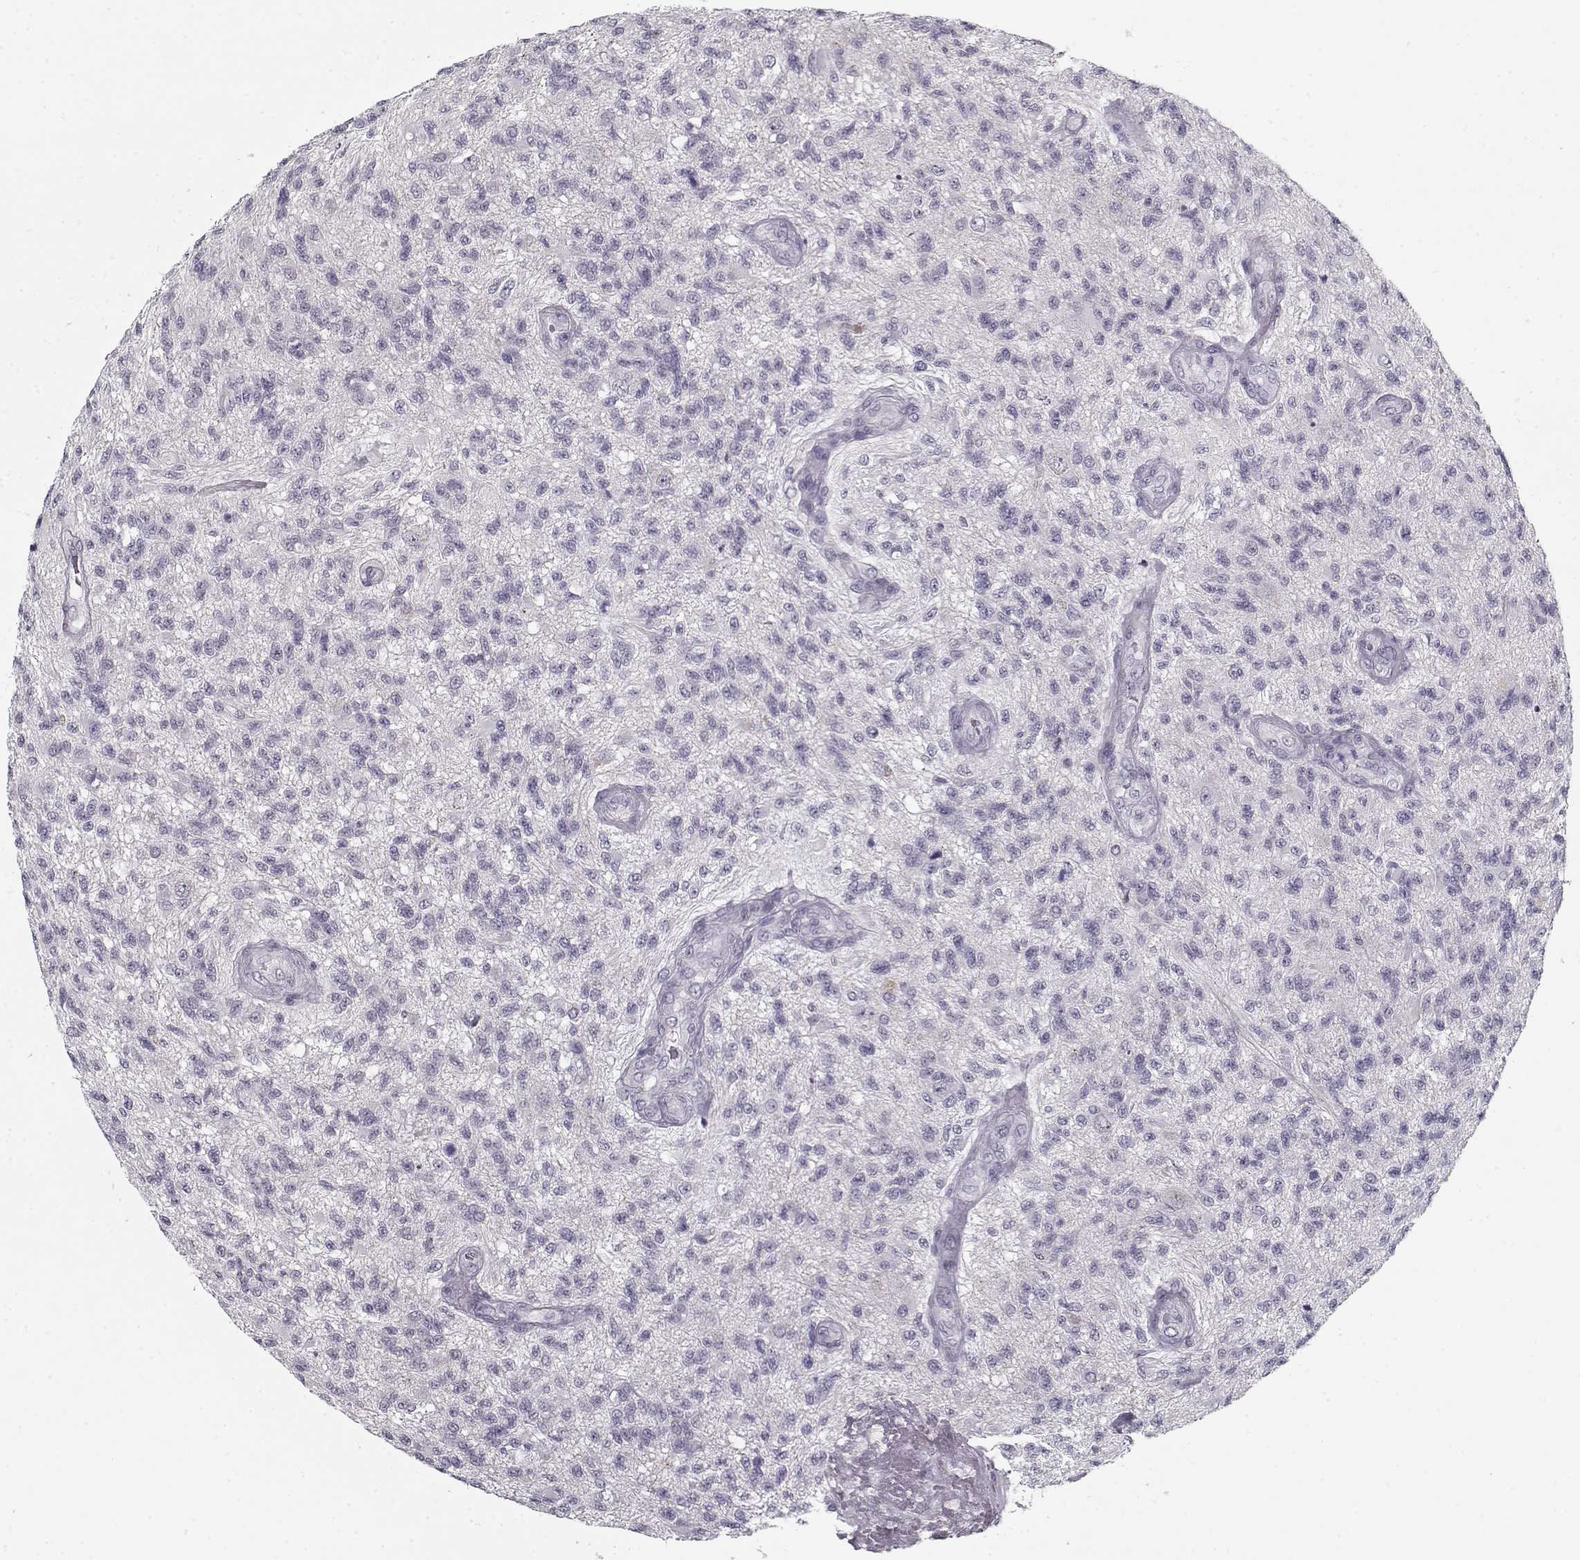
{"staining": {"intensity": "negative", "quantity": "none", "location": "none"}, "tissue": "glioma", "cell_type": "Tumor cells", "image_type": "cancer", "snomed": [{"axis": "morphology", "description": "Glioma, malignant, High grade"}, {"axis": "topography", "description": "Brain"}], "caption": "Tumor cells show no significant protein positivity in glioma.", "gene": "SPACA9", "patient": {"sex": "male", "age": 56}}